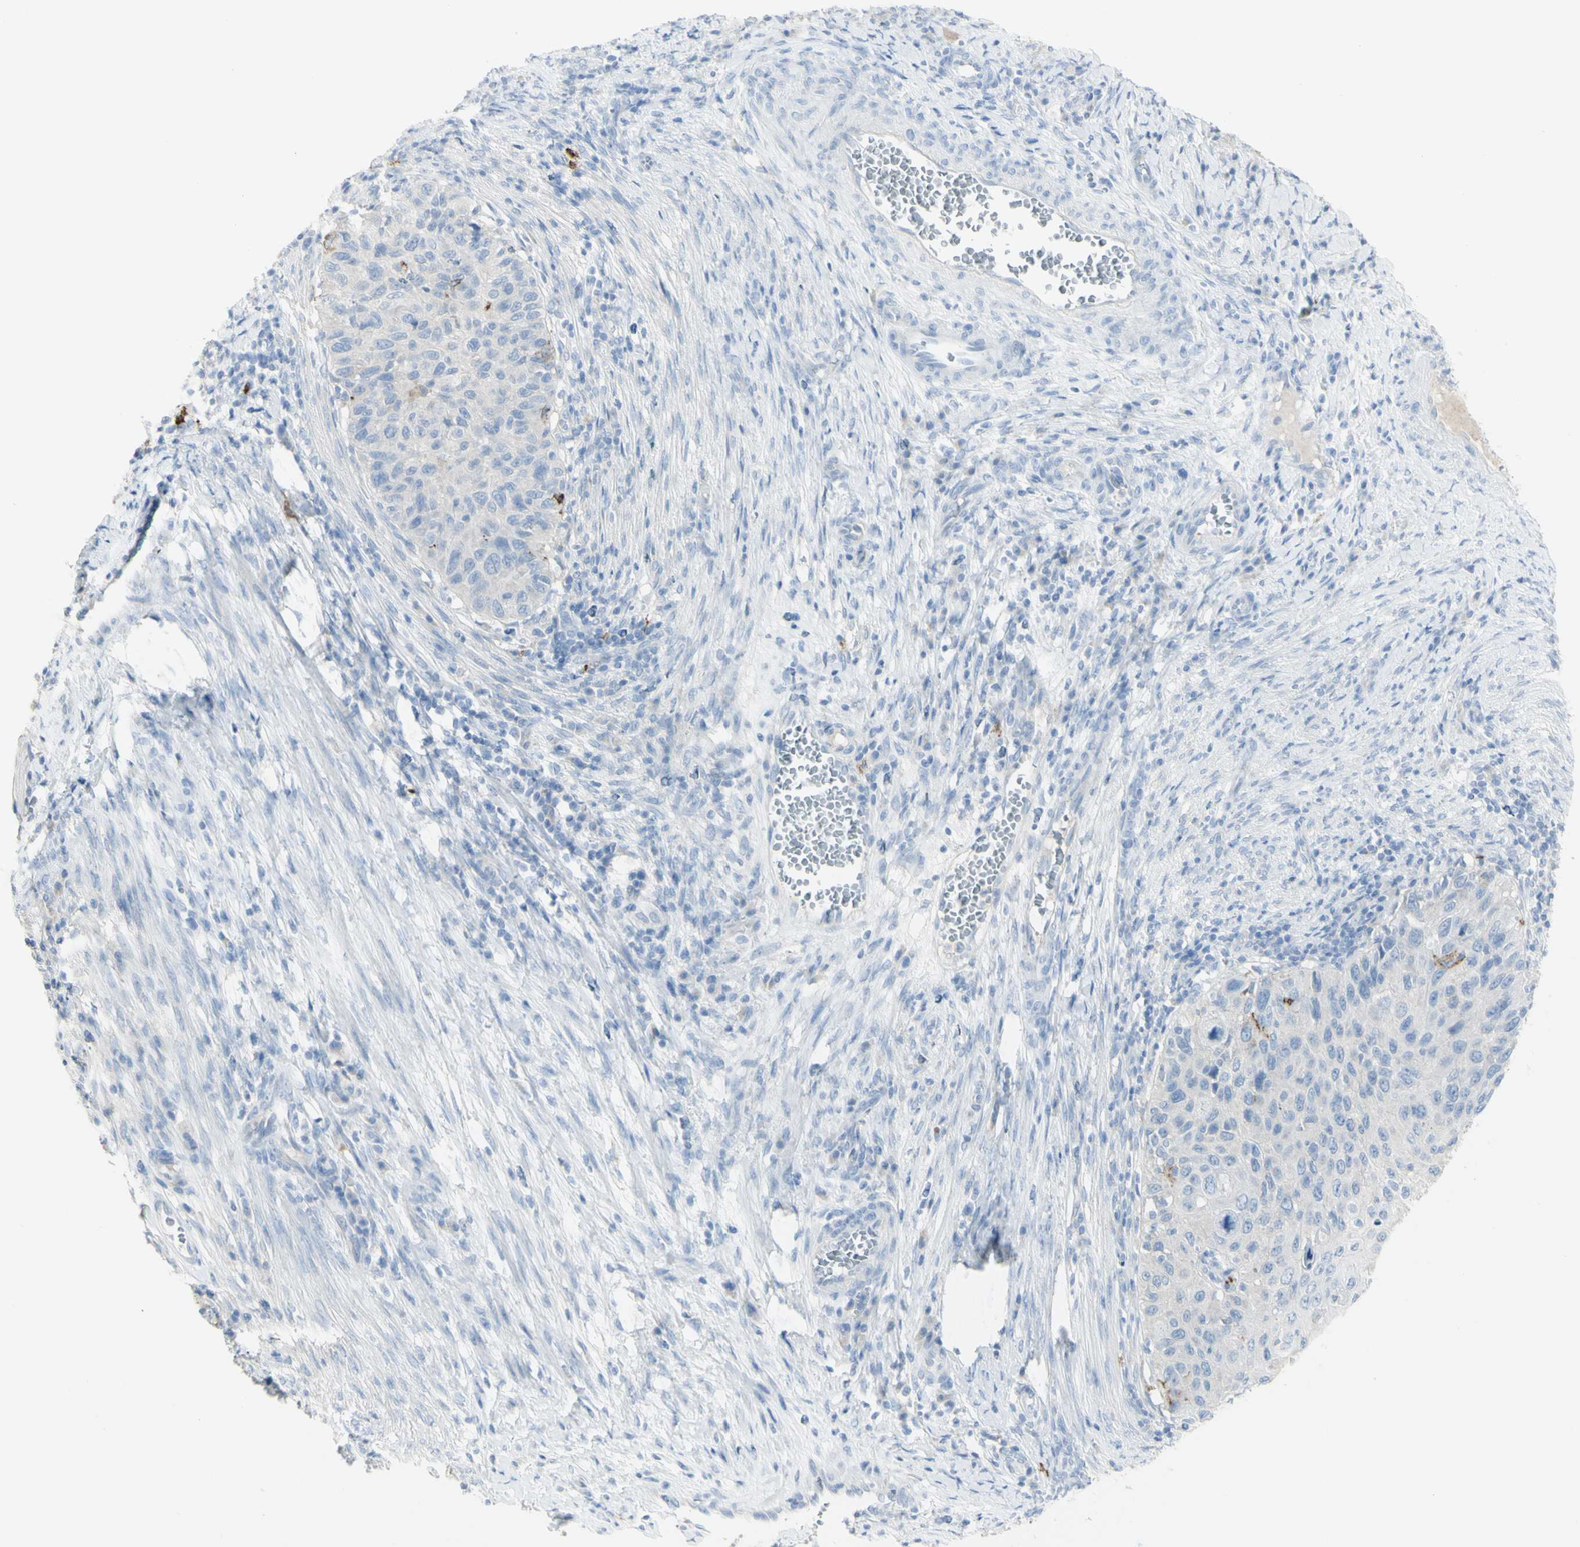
{"staining": {"intensity": "negative", "quantity": "none", "location": "none"}, "tissue": "cervical cancer", "cell_type": "Tumor cells", "image_type": "cancer", "snomed": [{"axis": "morphology", "description": "Squamous cell carcinoma, NOS"}, {"axis": "topography", "description": "Cervix"}], "caption": "The image exhibits no significant staining in tumor cells of squamous cell carcinoma (cervical).", "gene": "CD207", "patient": {"sex": "female", "age": 70}}